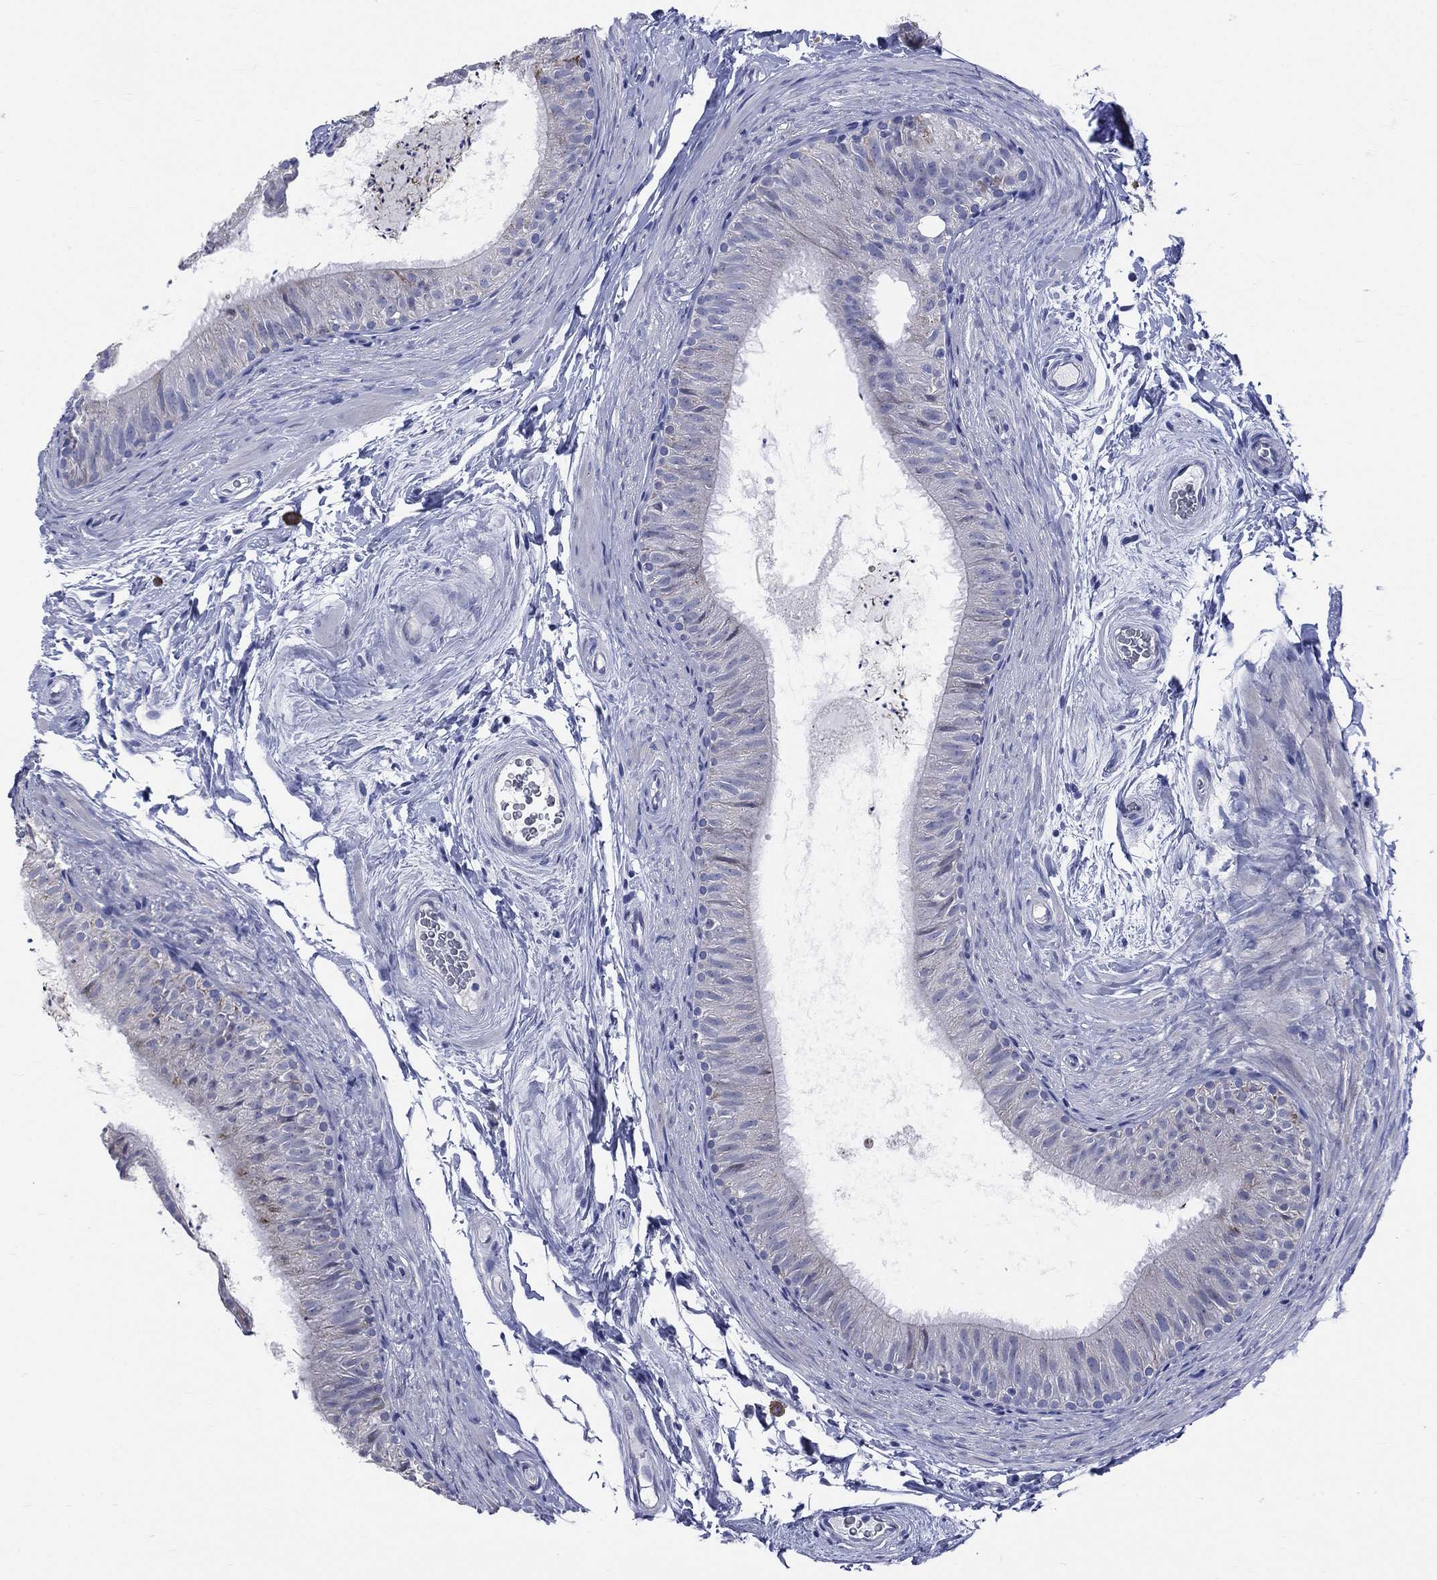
{"staining": {"intensity": "negative", "quantity": "none", "location": "none"}, "tissue": "epididymis", "cell_type": "Glandular cells", "image_type": "normal", "snomed": [{"axis": "morphology", "description": "Normal tissue, NOS"}, {"axis": "topography", "description": "Epididymis"}], "caption": "The immunohistochemistry (IHC) image has no significant positivity in glandular cells of epididymis. Brightfield microscopy of immunohistochemistry (IHC) stained with DAB (brown) and hematoxylin (blue), captured at high magnification.", "gene": "AKAP3", "patient": {"sex": "male", "age": 34}}